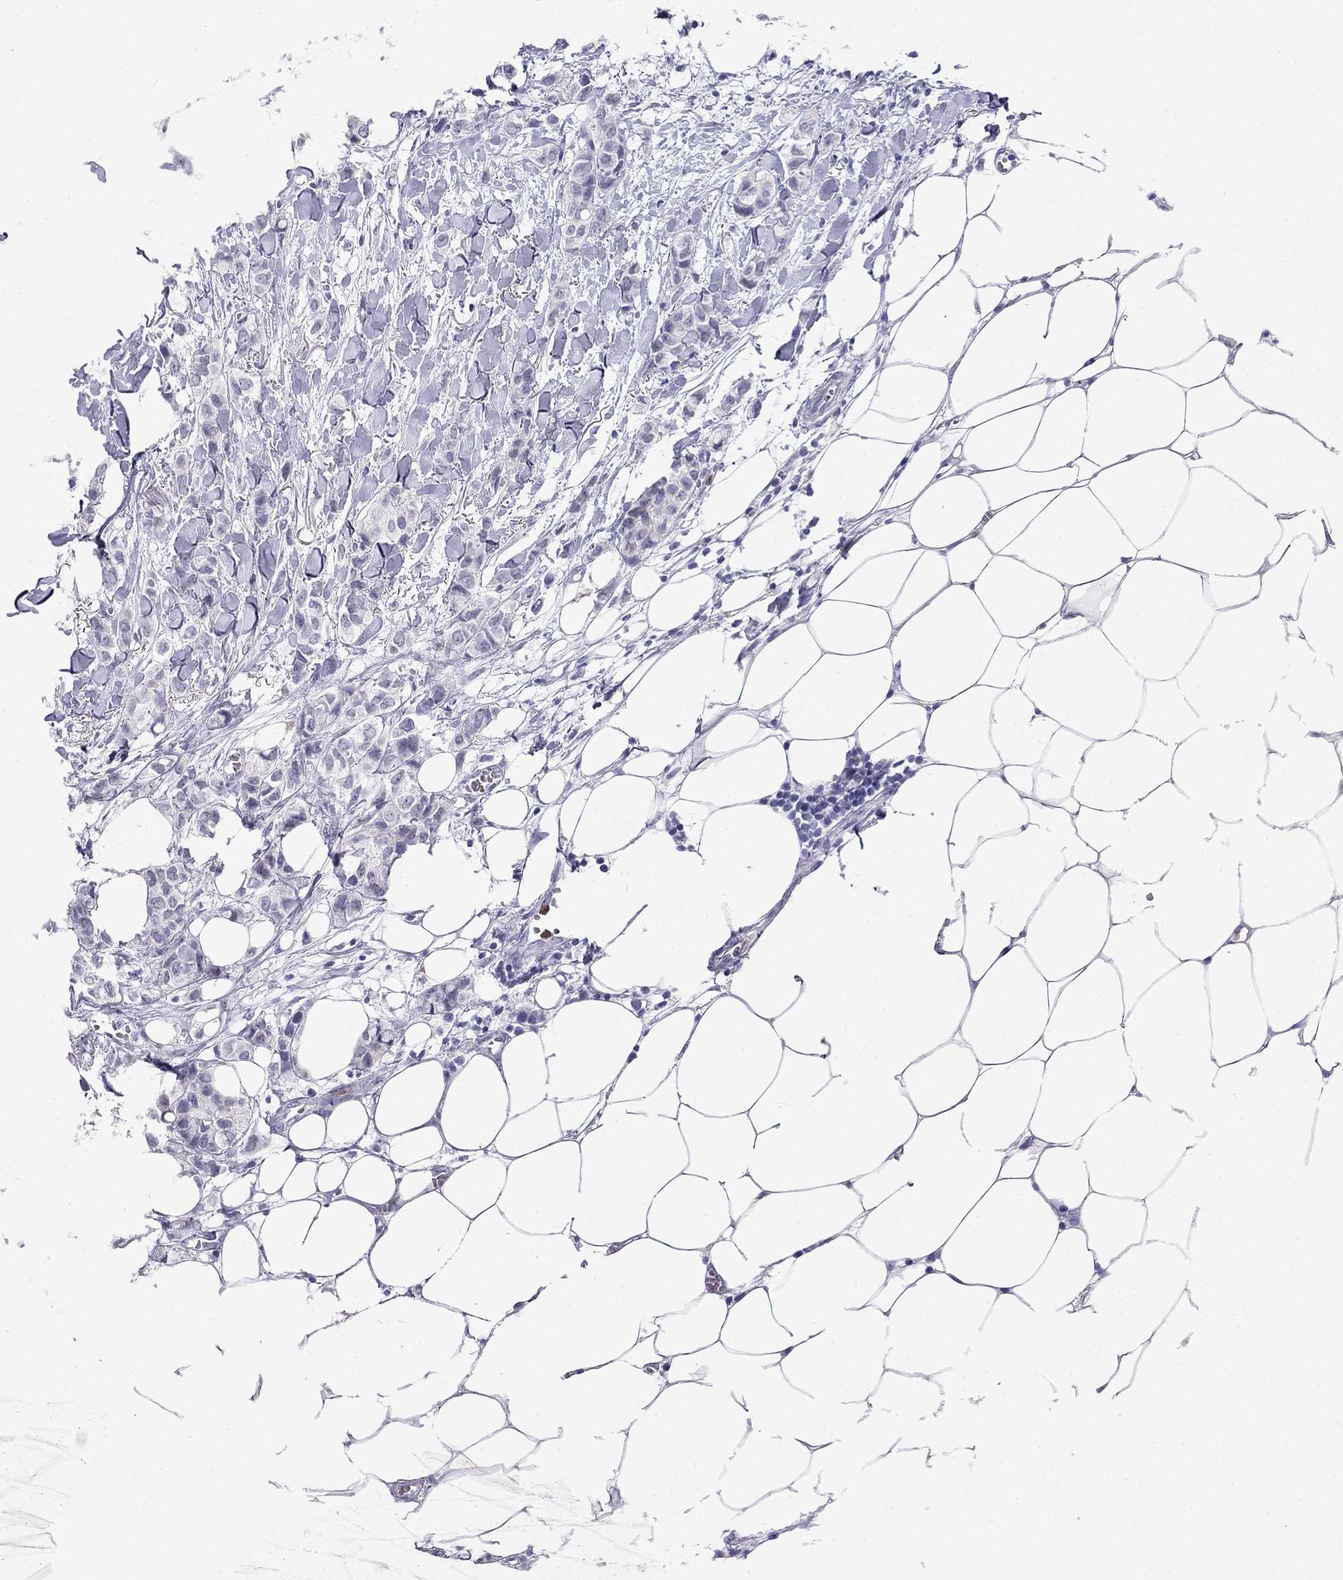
{"staining": {"intensity": "negative", "quantity": "none", "location": "none"}, "tissue": "breast cancer", "cell_type": "Tumor cells", "image_type": "cancer", "snomed": [{"axis": "morphology", "description": "Duct carcinoma"}, {"axis": "topography", "description": "Breast"}], "caption": "Infiltrating ductal carcinoma (breast) was stained to show a protein in brown. There is no significant positivity in tumor cells. Brightfield microscopy of immunohistochemistry stained with DAB (3,3'-diaminobenzidine) (brown) and hematoxylin (blue), captured at high magnification.", "gene": "PPP1R36", "patient": {"sex": "female", "age": 85}}